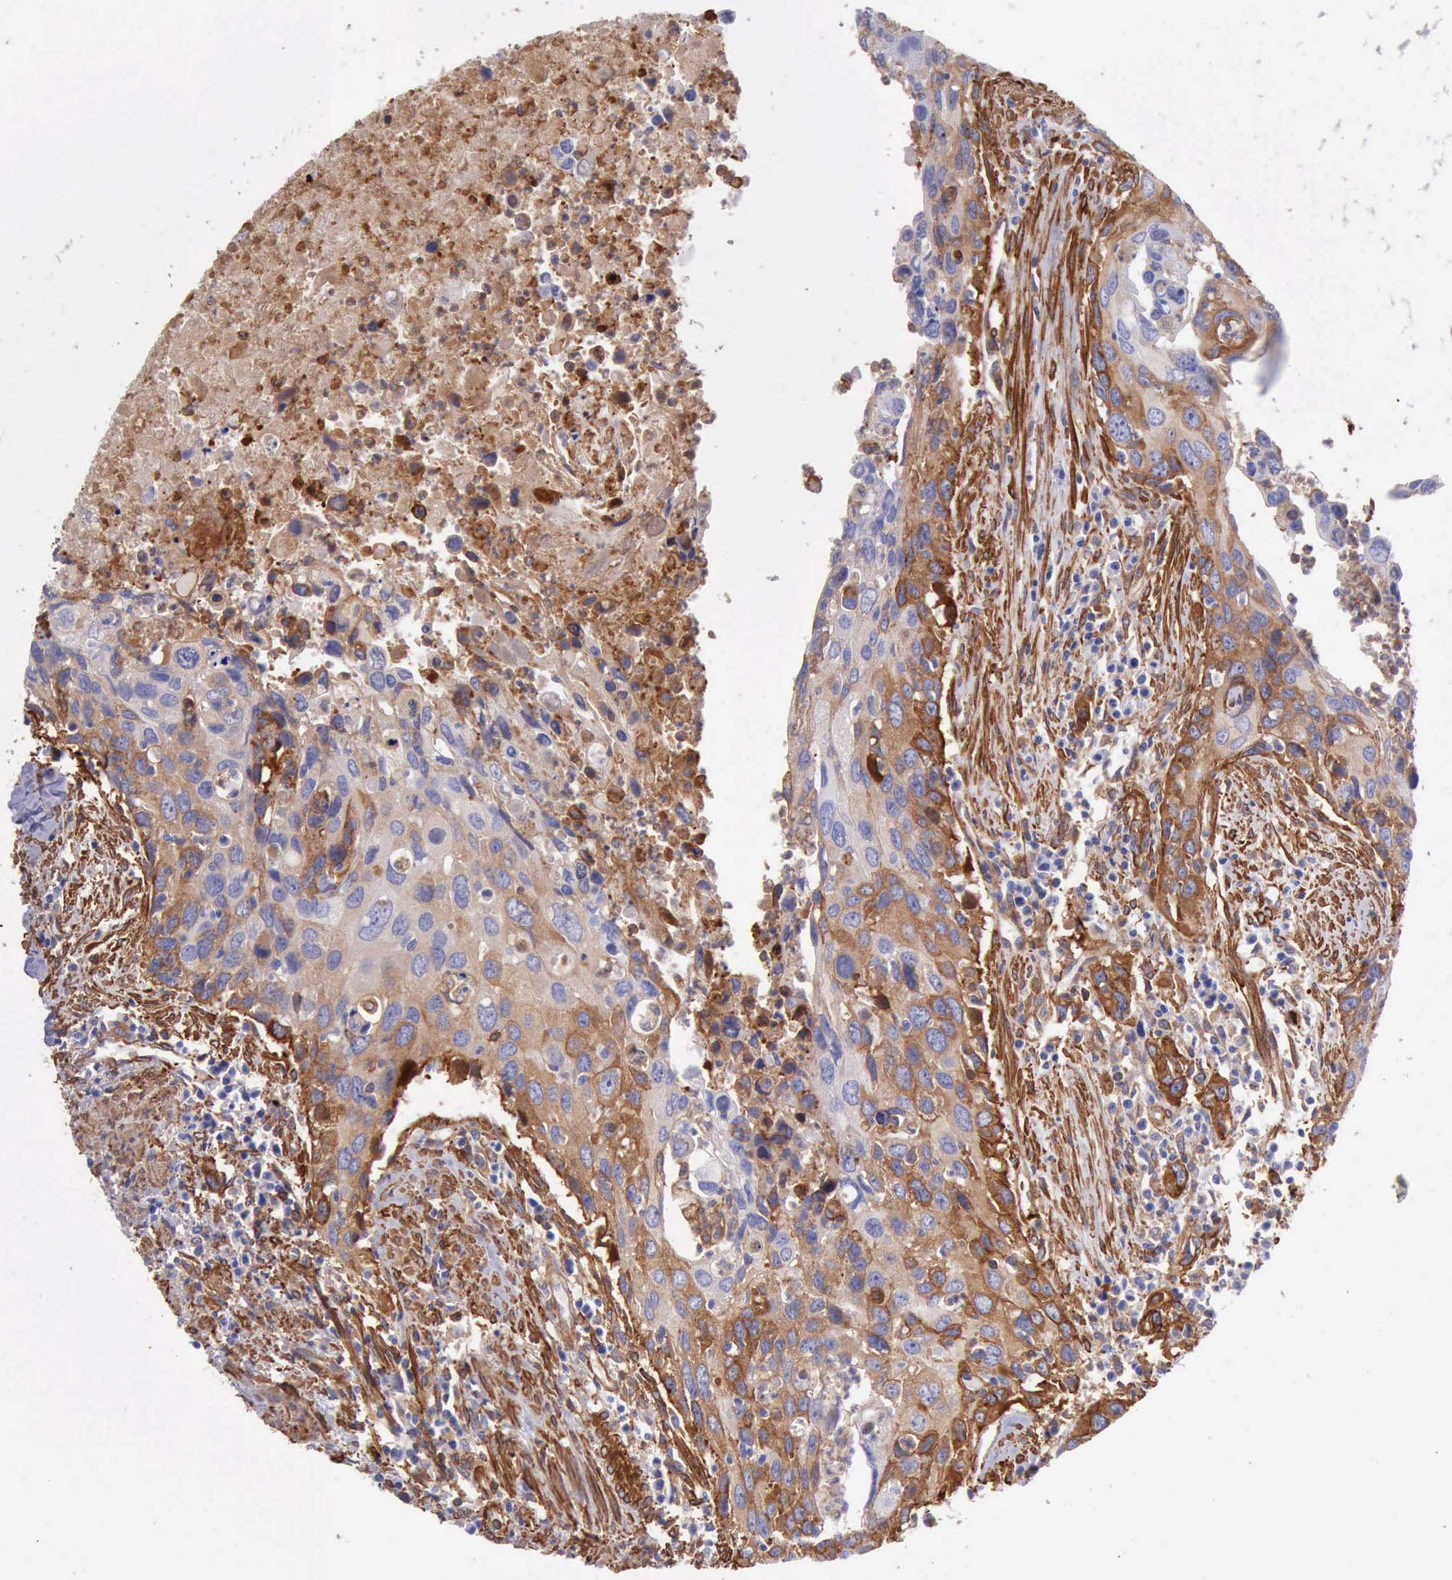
{"staining": {"intensity": "moderate", "quantity": ">75%", "location": "cytoplasmic/membranous"}, "tissue": "urothelial cancer", "cell_type": "Tumor cells", "image_type": "cancer", "snomed": [{"axis": "morphology", "description": "Urothelial carcinoma, High grade"}, {"axis": "topography", "description": "Urinary bladder"}], "caption": "About >75% of tumor cells in human urothelial cancer reveal moderate cytoplasmic/membranous protein staining as visualized by brown immunohistochemical staining.", "gene": "FLNA", "patient": {"sex": "male", "age": 71}}